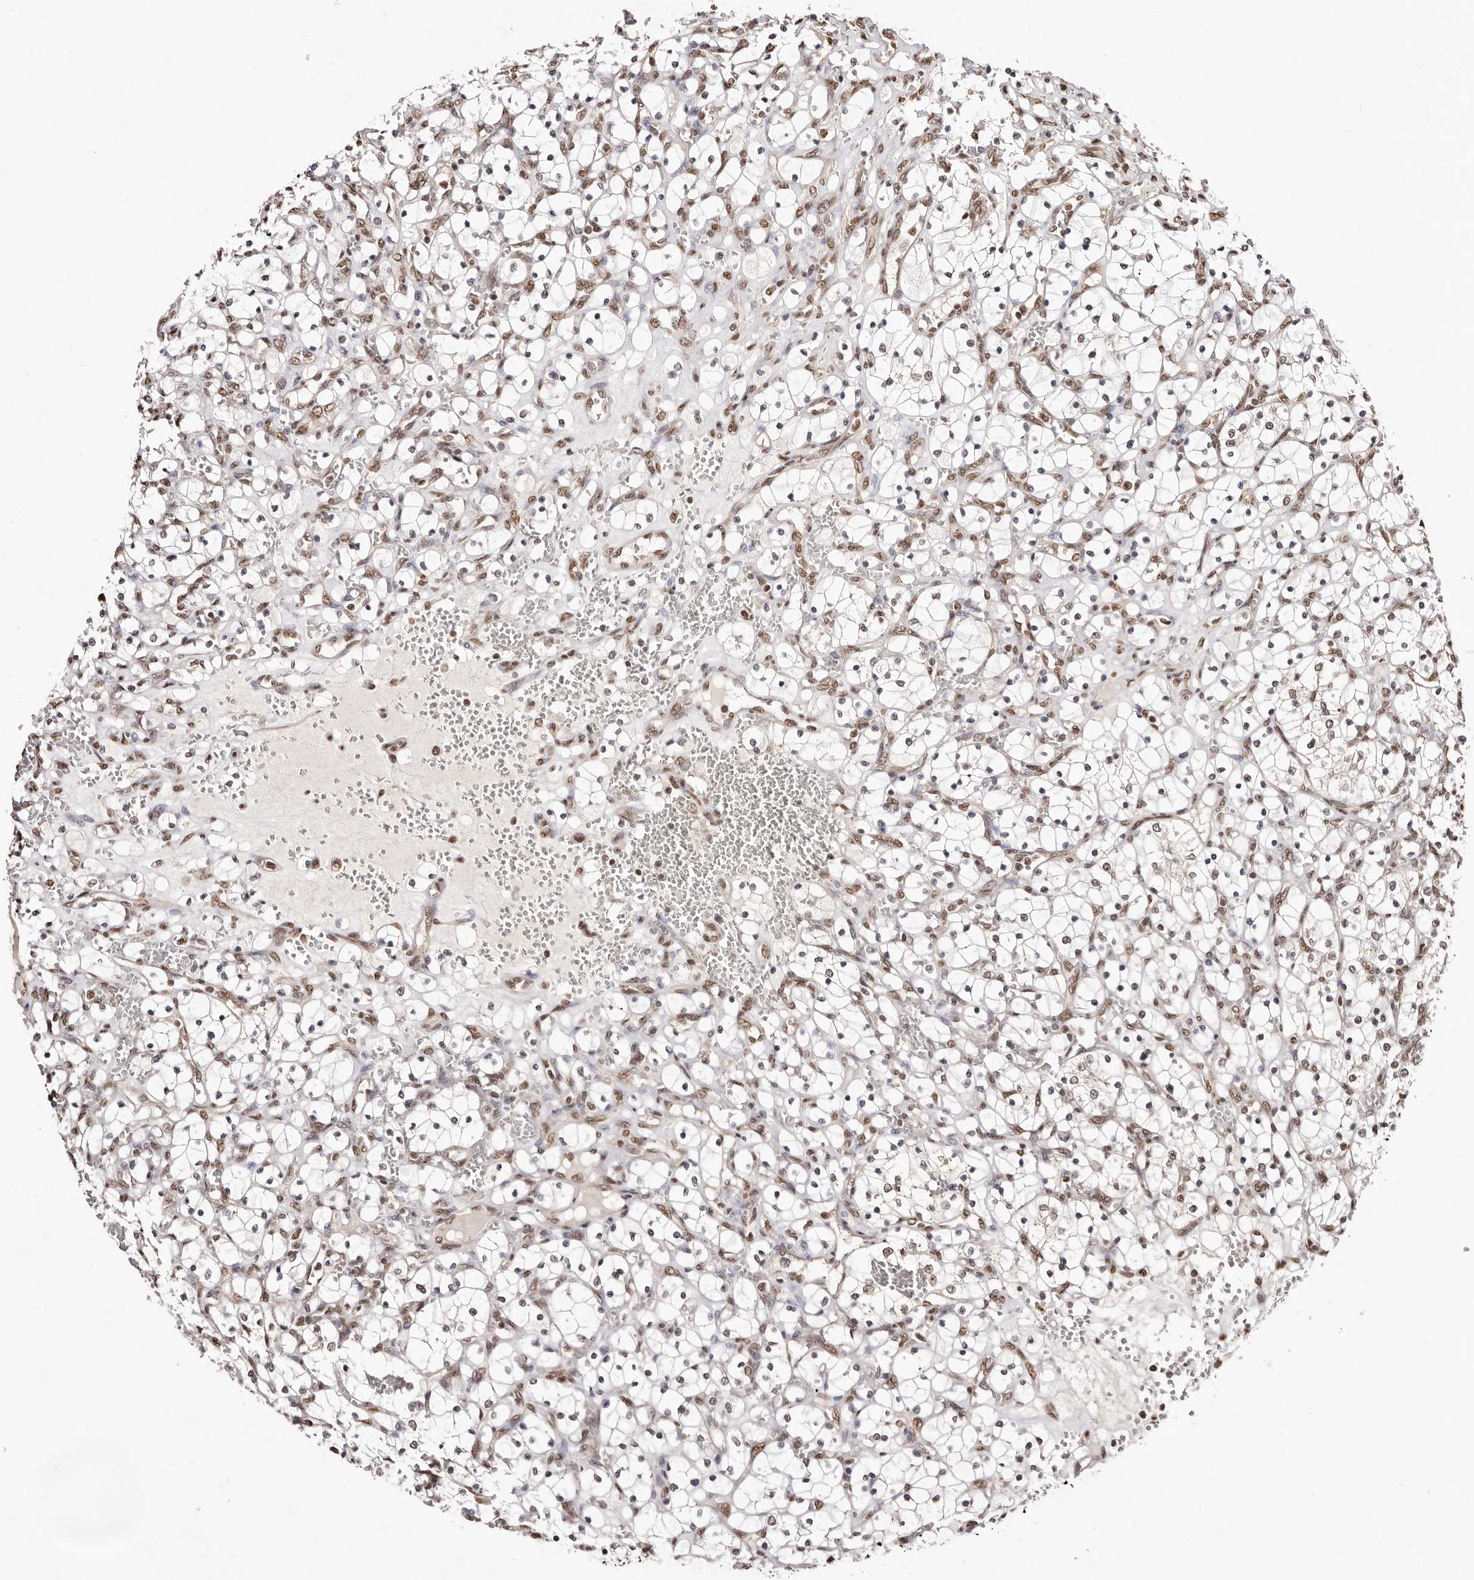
{"staining": {"intensity": "moderate", "quantity": ">75%", "location": "nuclear"}, "tissue": "renal cancer", "cell_type": "Tumor cells", "image_type": "cancer", "snomed": [{"axis": "morphology", "description": "Adenocarcinoma, NOS"}, {"axis": "topography", "description": "Kidney"}], "caption": "The image shows a brown stain indicating the presence of a protein in the nuclear of tumor cells in renal cancer.", "gene": "BICRAL", "patient": {"sex": "female", "age": 69}}